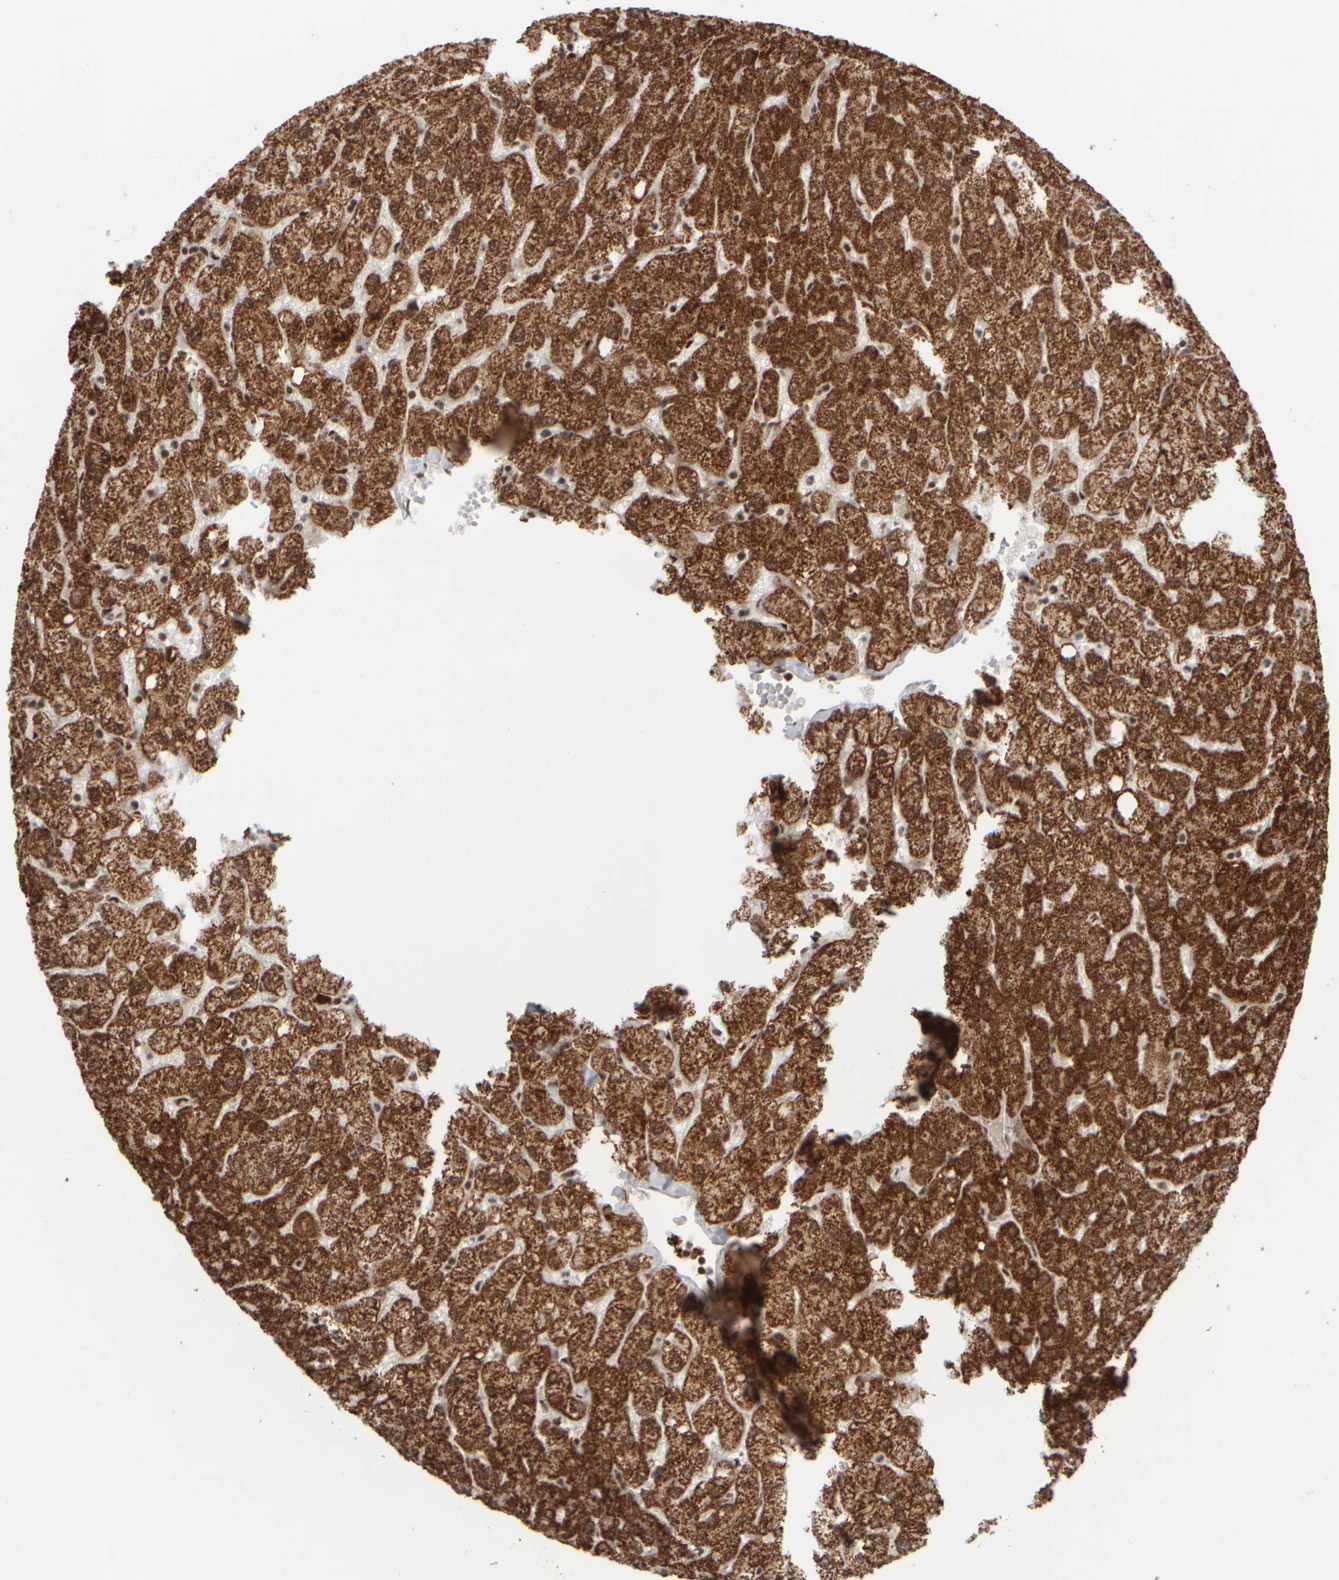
{"staining": {"intensity": "weak", "quantity": "<25%", "location": "cytoplasmic/membranous"}, "tissue": "liver", "cell_type": "Cholangiocytes", "image_type": "normal", "snomed": [{"axis": "morphology", "description": "Normal tissue, NOS"}, {"axis": "topography", "description": "Liver"}], "caption": "IHC histopathology image of normal liver: liver stained with DAB shows no significant protein positivity in cholangiocytes.", "gene": "SYNRG", "patient": {"sex": "female", "age": 54}}